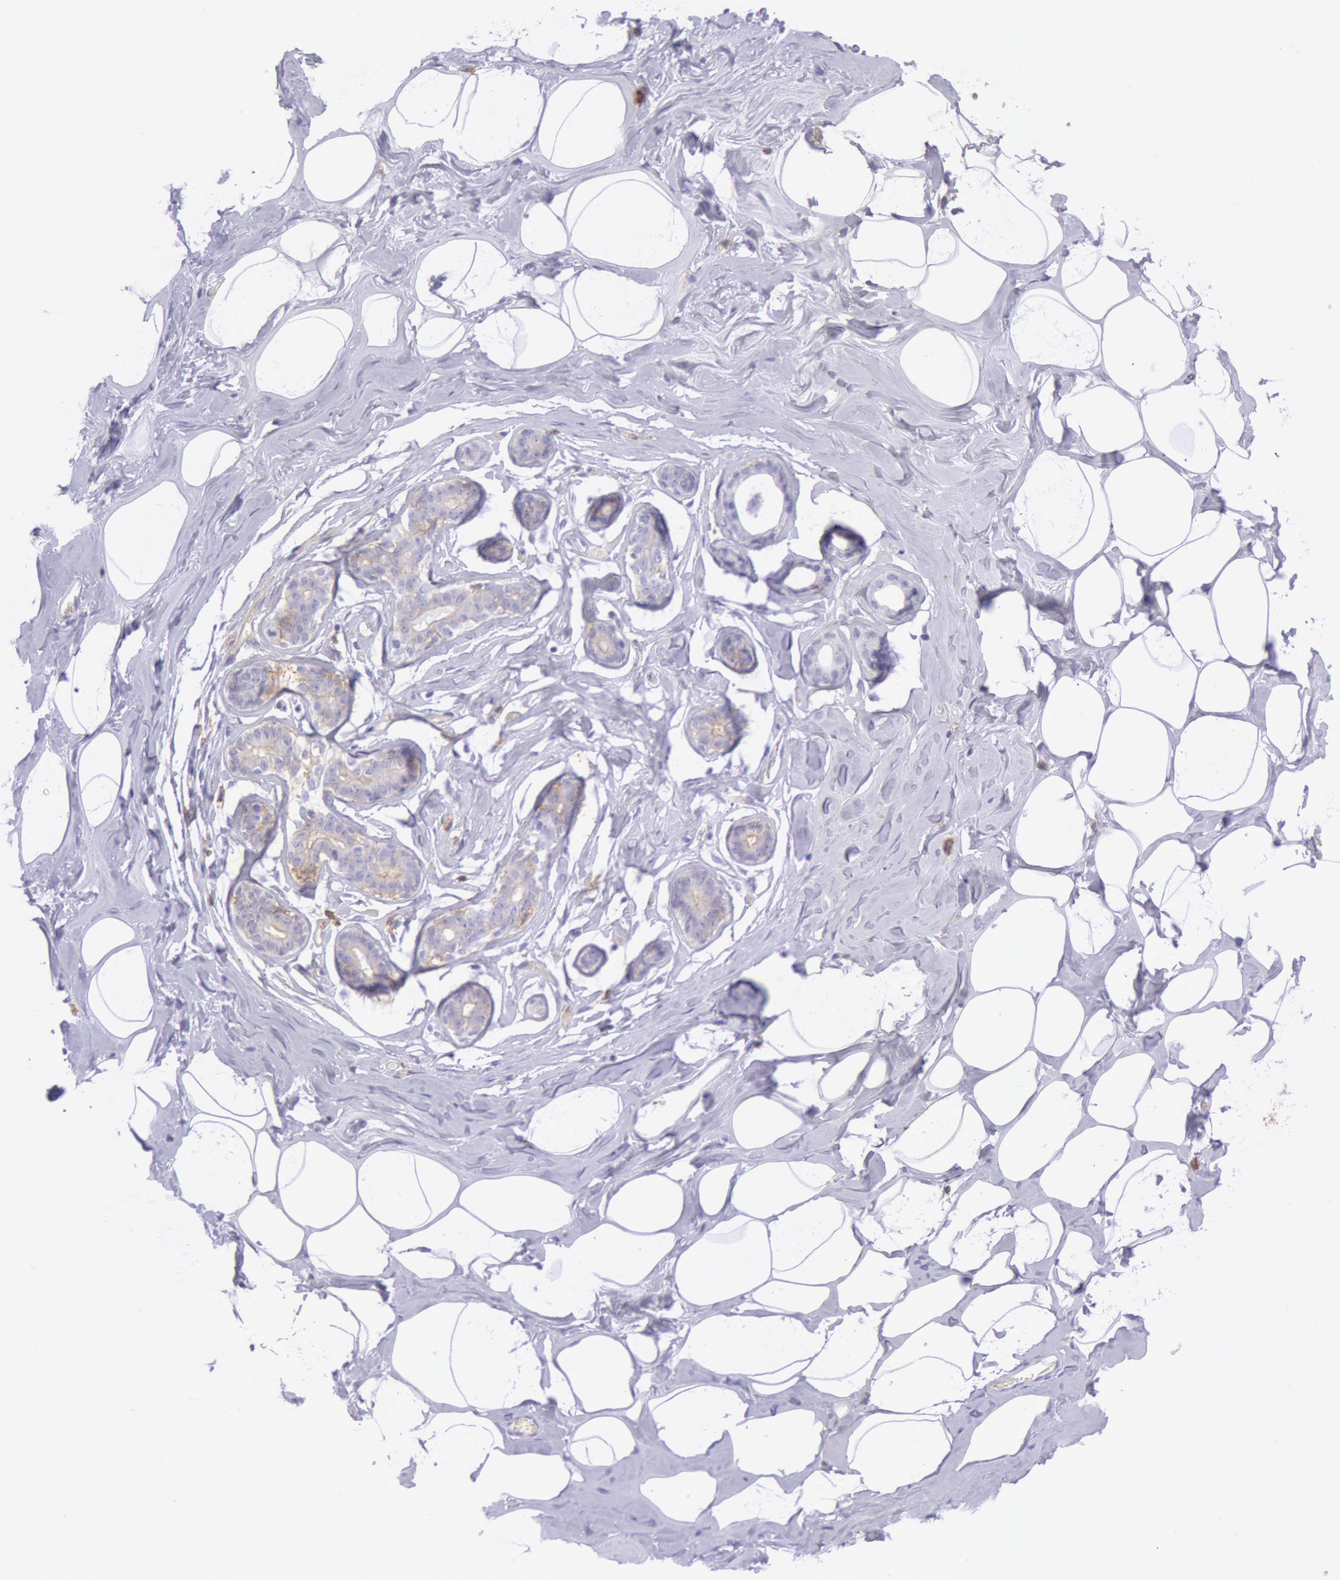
{"staining": {"intensity": "negative", "quantity": "none", "location": "none"}, "tissue": "breast", "cell_type": "Adipocytes", "image_type": "normal", "snomed": [{"axis": "morphology", "description": "Normal tissue, NOS"}, {"axis": "morphology", "description": "Fibrosis, NOS"}, {"axis": "topography", "description": "Breast"}], "caption": "IHC of benign human breast exhibits no staining in adipocytes.", "gene": "LYN", "patient": {"sex": "female", "age": 39}}